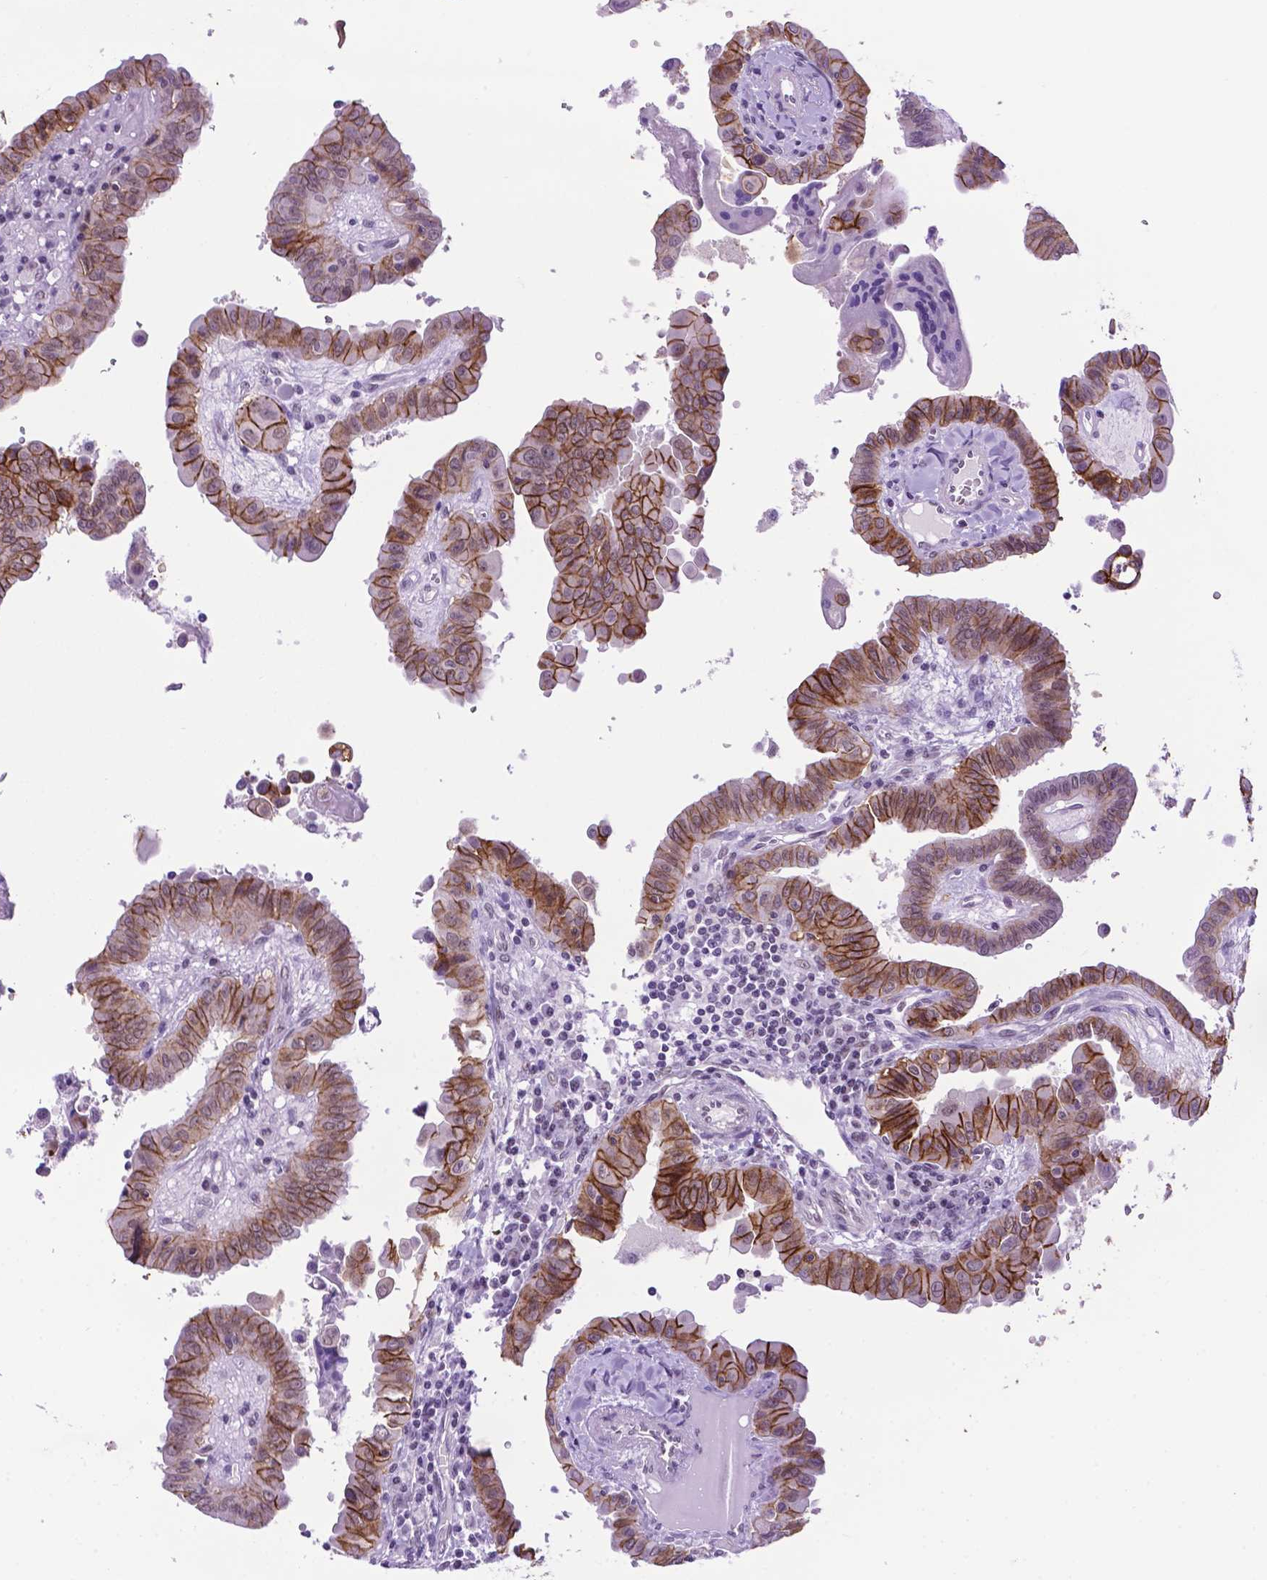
{"staining": {"intensity": "moderate", "quantity": ">75%", "location": "cytoplasmic/membranous"}, "tissue": "thyroid cancer", "cell_type": "Tumor cells", "image_type": "cancer", "snomed": [{"axis": "morphology", "description": "Papillary adenocarcinoma, NOS"}, {"axis": "topography", "description": "Thyroid gland"}], "caption": "High-power microscopy captured an immunohistochemistry histopathology image of thyroid papillary adenocarcinoma, revealing moderate cytoplasmic/membranous staining in about >75% of tumor cells. (Brightfield microscopy of DAB IHC at high magnification).", "gene": "TACSTD2", "patient": {"sex": "female", "age": 37}}